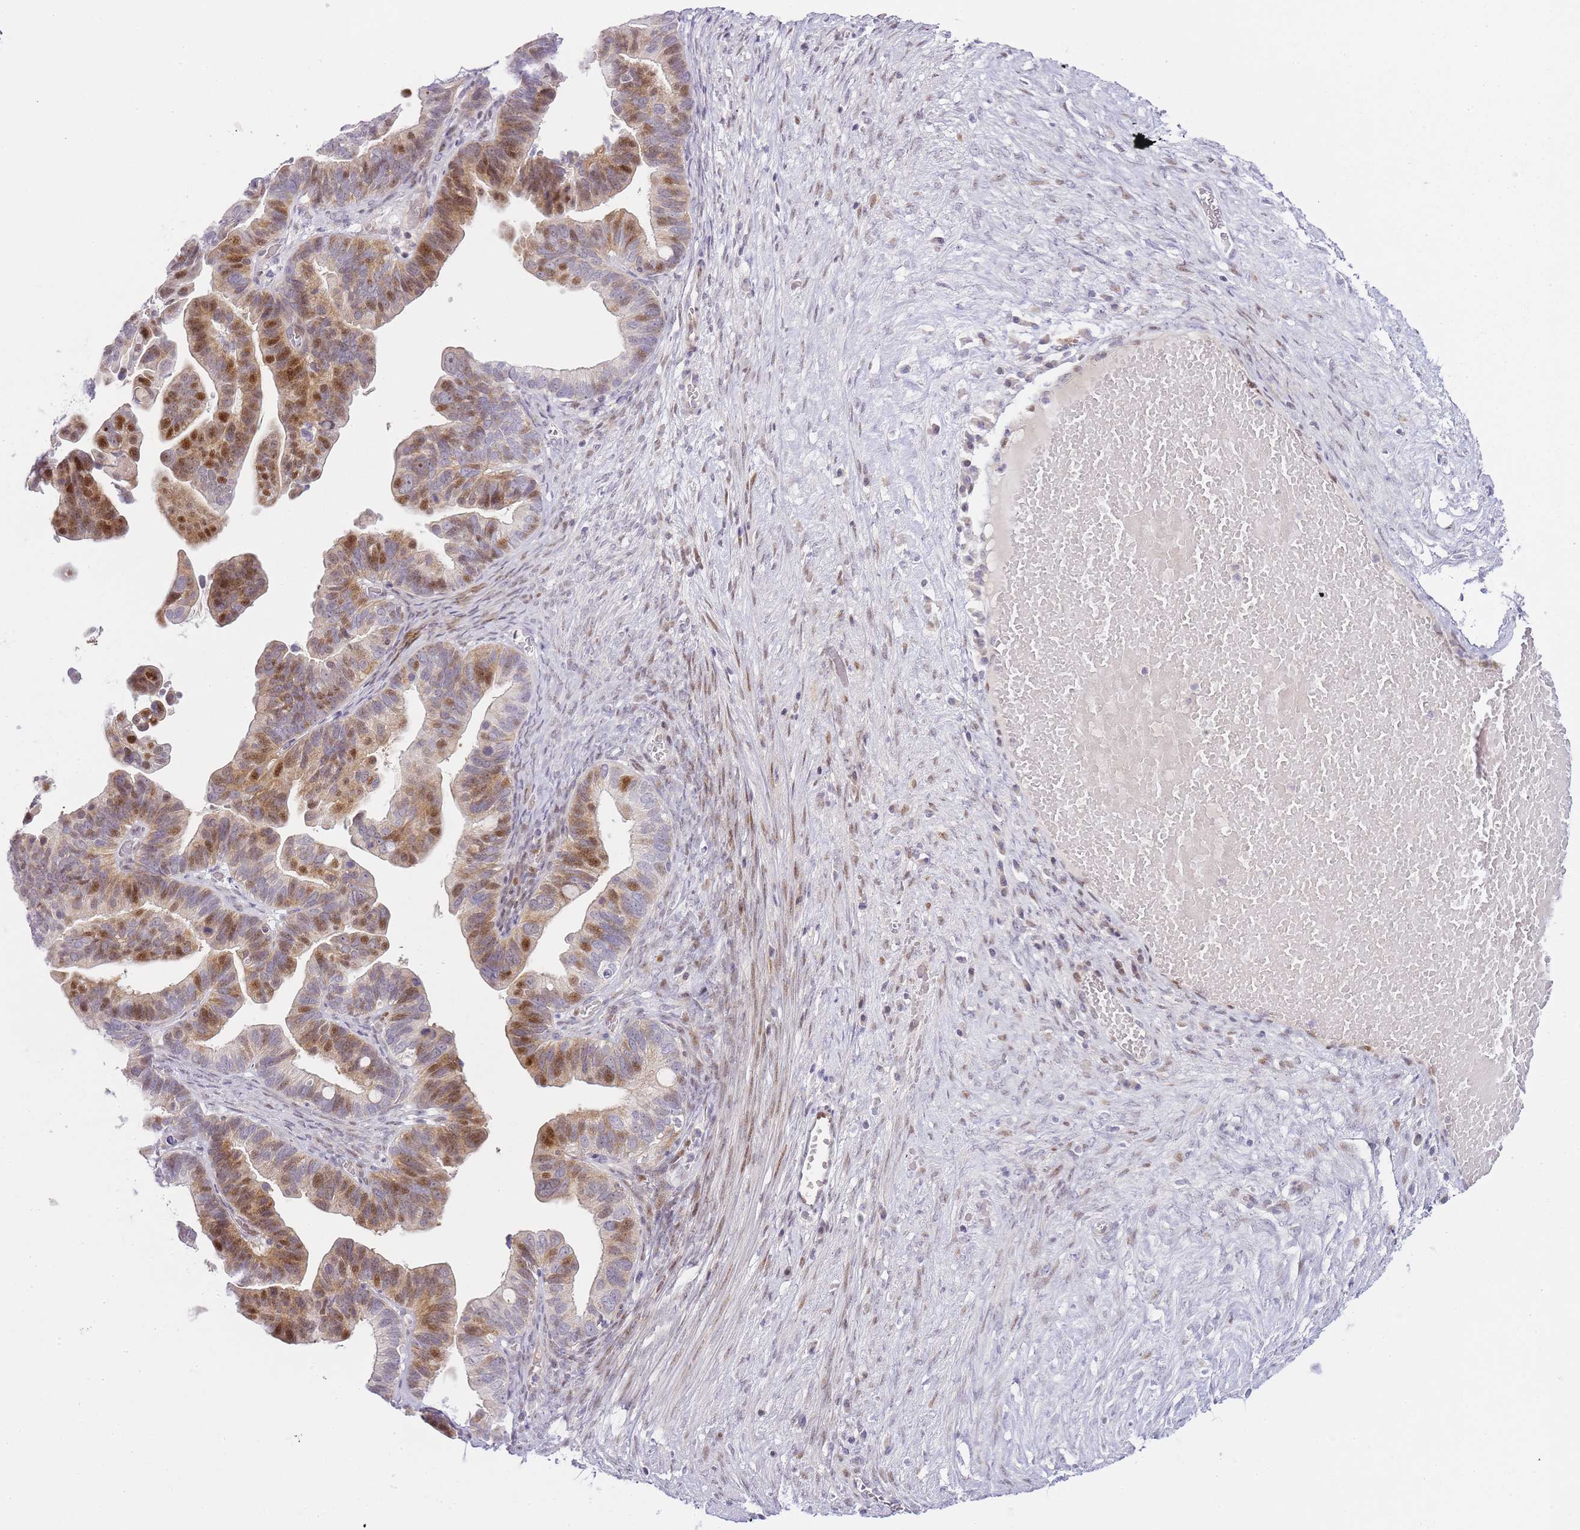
{"staining": {"intensity": "moderate", "quantity": "25%-75%", "location": "nuclear"}, "tissue": "ovarian cancer", "cell_type": "Tumor cells", "image_type": "cancer", "snomed": [{"axis": "morphology", "description": "Cystadenocarcinoma, serous, NOS"}, {"axis": "topography", "description": "Ovary"}], "caption": "Ovarian cancer stained with immunohistochemistry shows moderate nuclear expression in about 25%-75% of tumor cells.", "gene": "OGG1", "patient": {"sex": "female", "age": 56}}